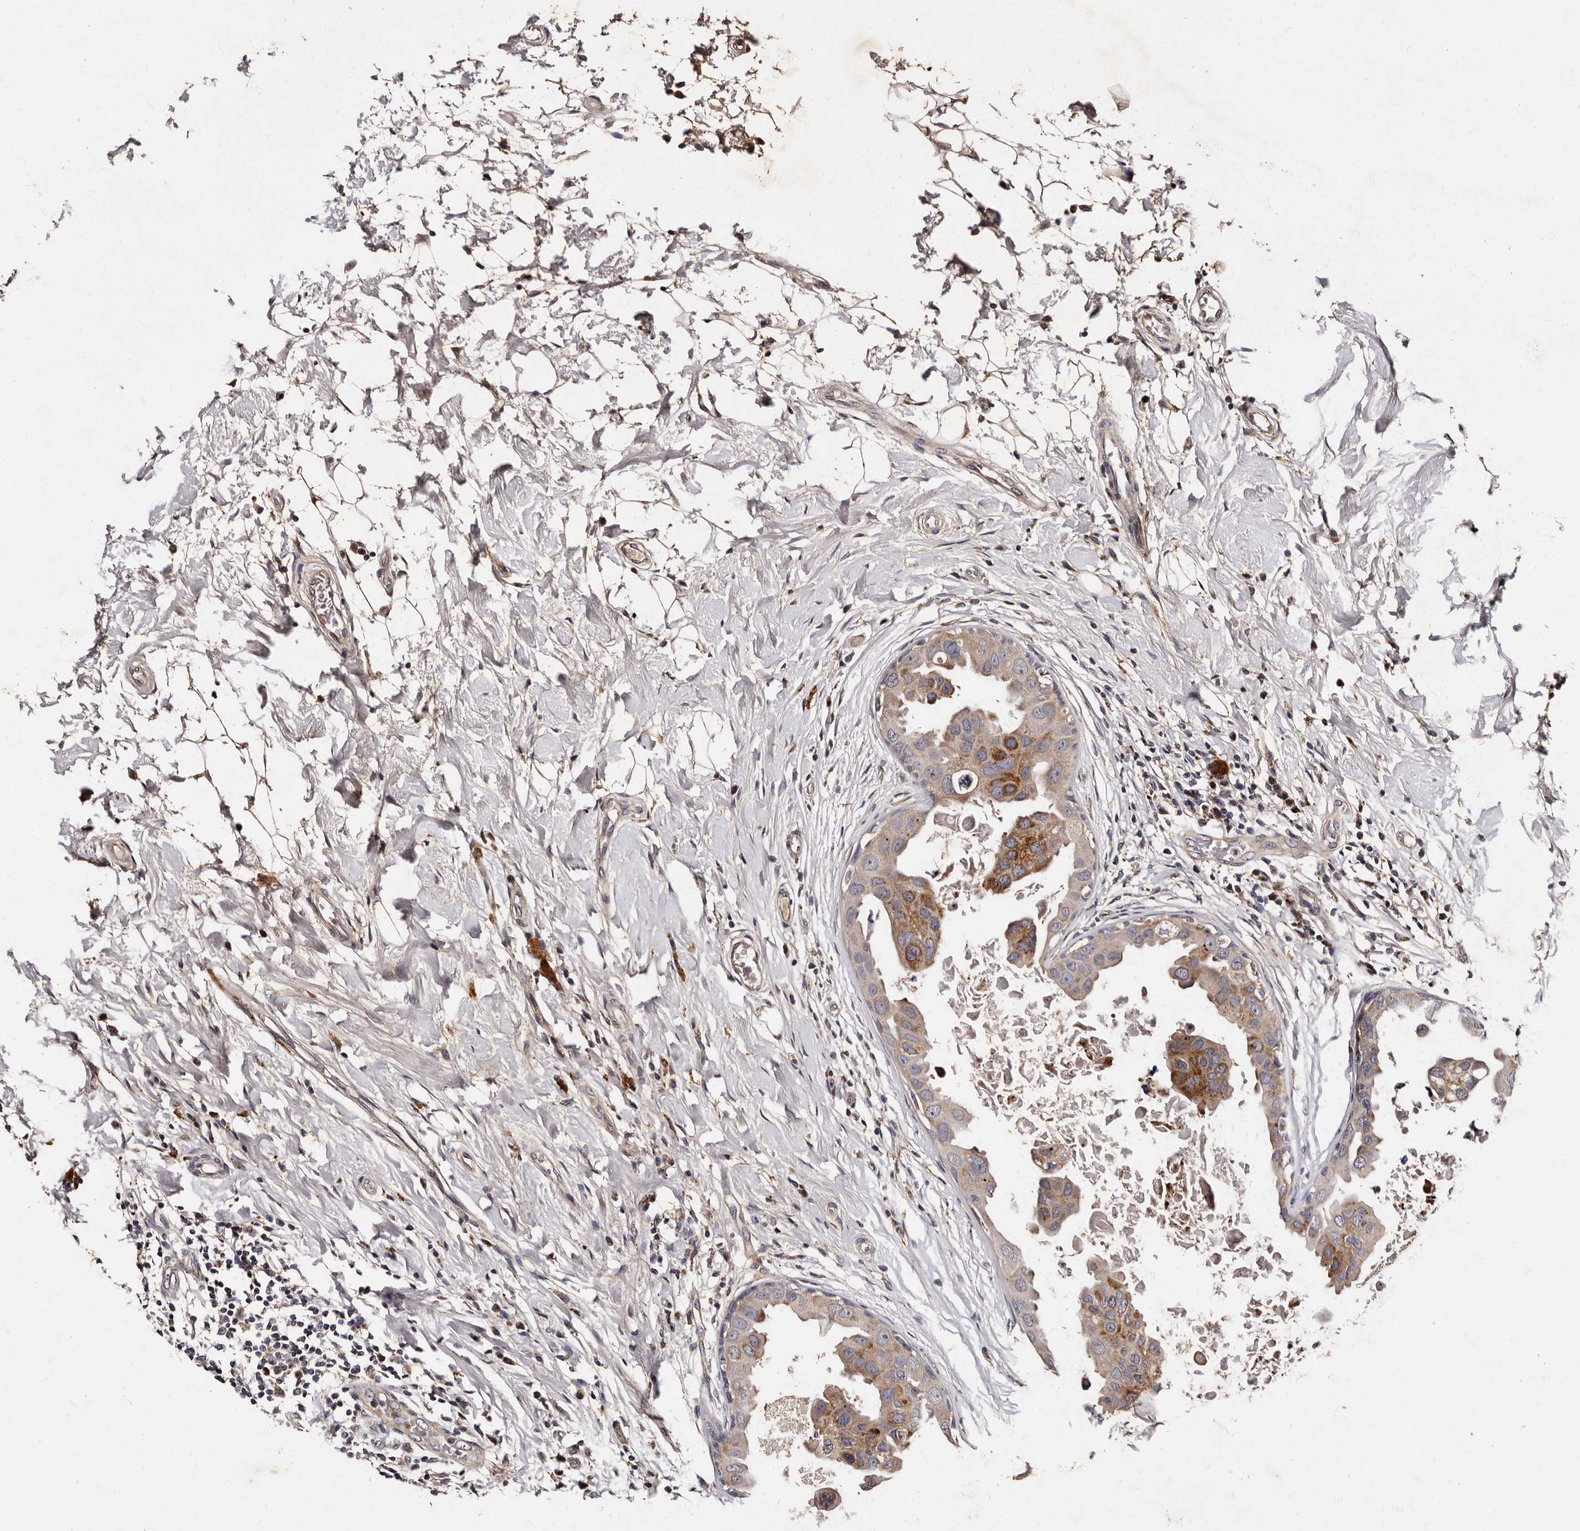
{"staining": {"intensity": "moderate", "quantity": "25%-75%", "location": "cytoplasmic/membranous"}, "tissue": "breast cancer", "cell_type": "Tumor cells", "image_type": "cancer", "snomed": [{"axis": "morphology", "description": "Duct carcinoma"}, {"axis": "topography", "description": "Breast"}], "caption": "Intraductal carcinoma (breast) stained for a protein demonstrates moderate cytoplasmic/membranous positivity in tumor cells. The protein of interest is shown in brown color, while the nuclei are stained blue.", "gene": "ADCK5", "patient": {"sex": "female", "age": 27}}